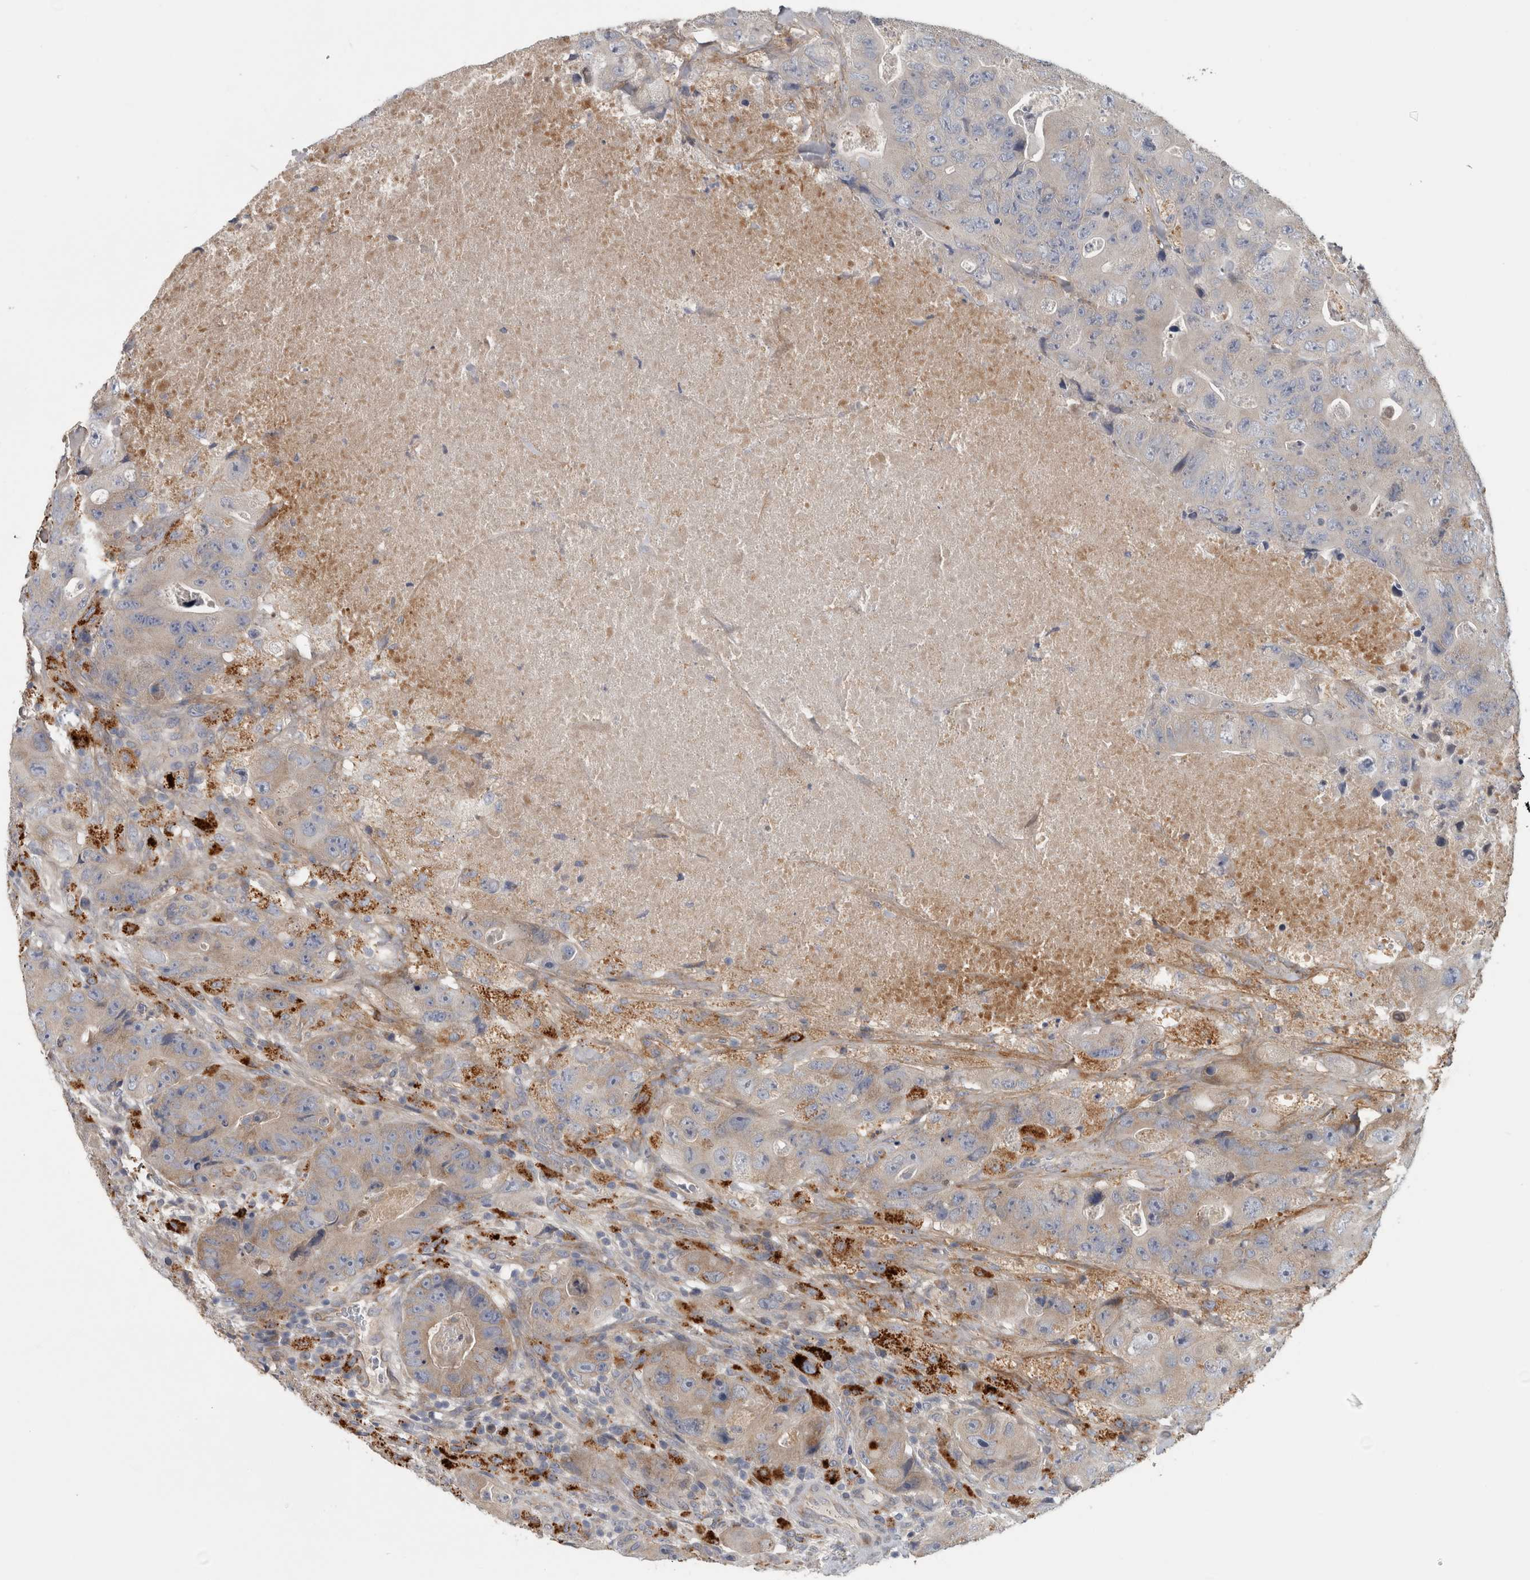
{"staining": {"intensity": "weak", "quantity": "<25%", "location": "cytoplasmic/membranous"}, "tissue": "colorectal cancer", "cell_type": "Tumor cells", "image_type": "cancer", "snomed": [{"axis": "morphology", "description": "Adenocarcinoma, NOS"}, {"axis": "topography", "description": "Colon"}], "caption": "This is a image of immunohistochemistry (IHC) staining of colorectal cancer (adenocarcinoma), which shows no expression in tumor cells.", "gene": "ATXN2", "patient": {"sex": "female", "age": 46}}